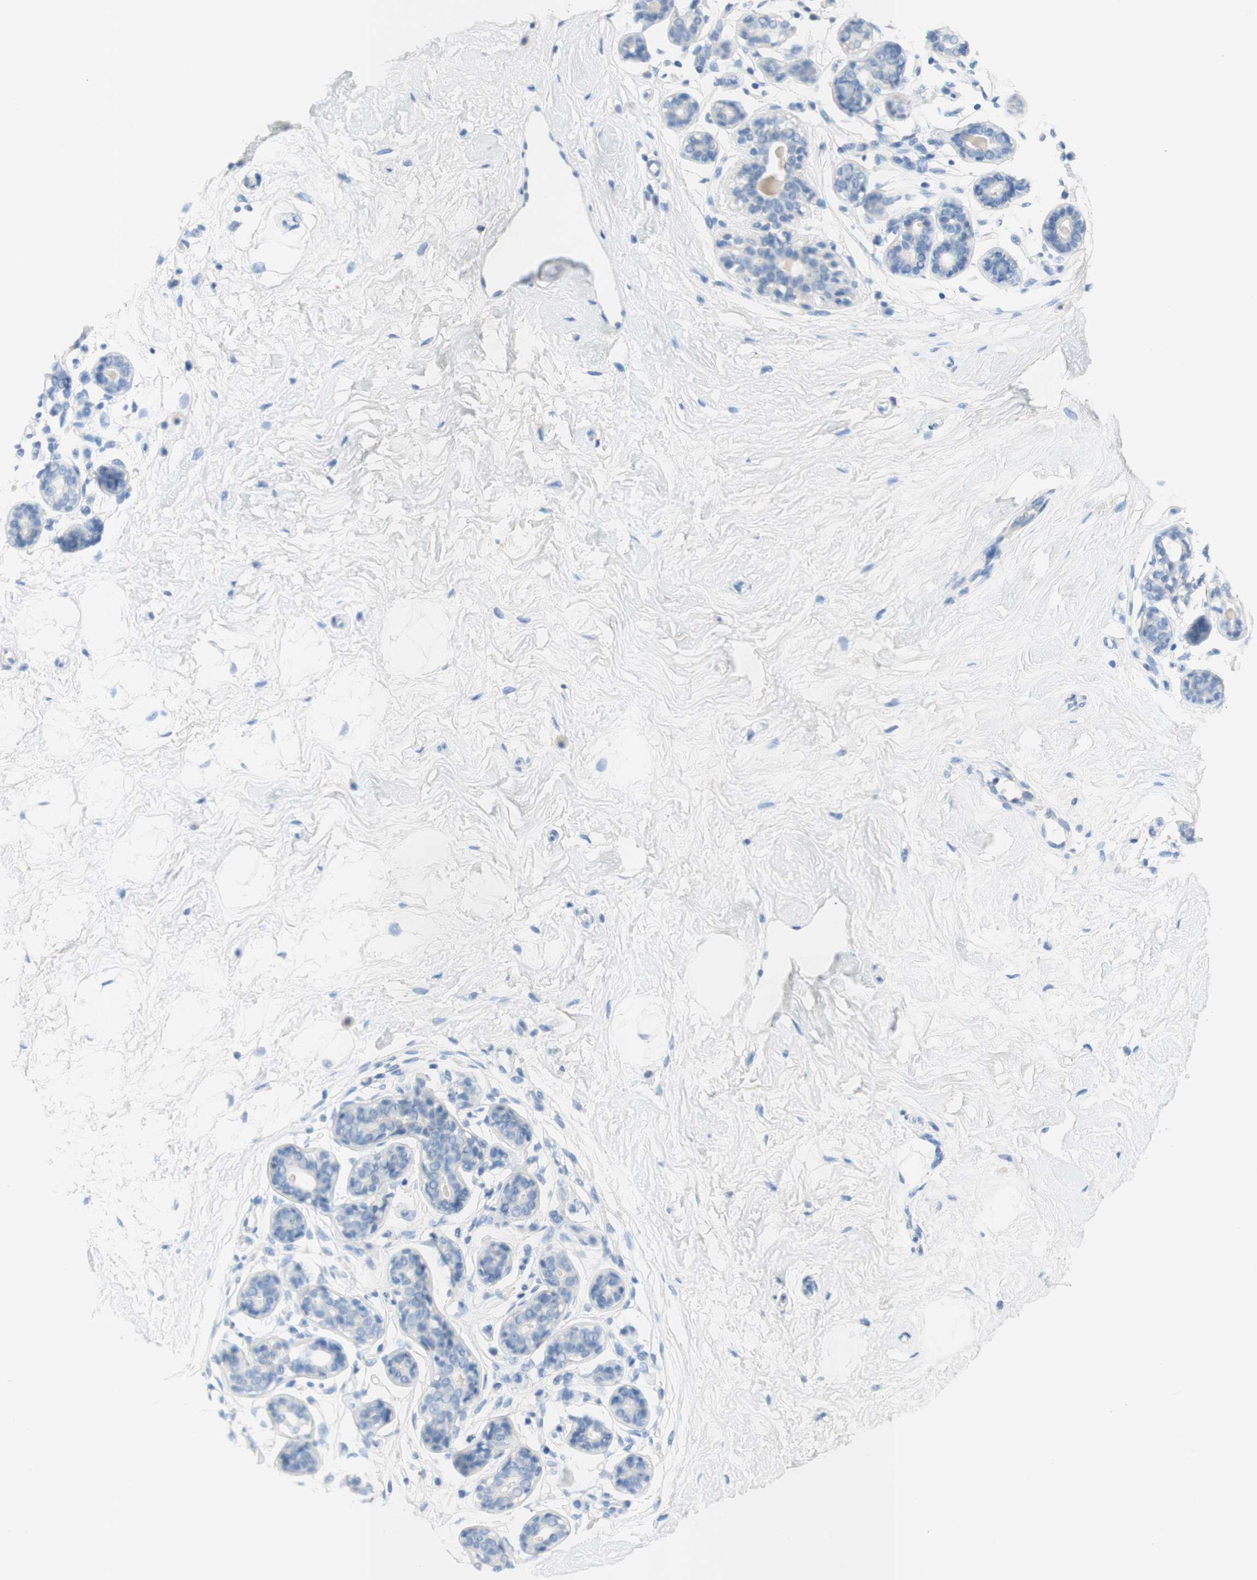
{"staining": {"intensity": "negative", "quantity": "none", "location": "none"}, "tissue": "breast", "cell_type": "Adipocytes", "image_type": "normal", "snomed": [{"axis": "morphology", "description": "Normal tissue, NOS"}, {"axis": "topography", "description": "Breast"}], "caption": "This is an IHC micrograph of benign breast. There is no expression in adipocytes.", "gene": "POLR2J3", "patient": {"sex": "female", "age": 23}}